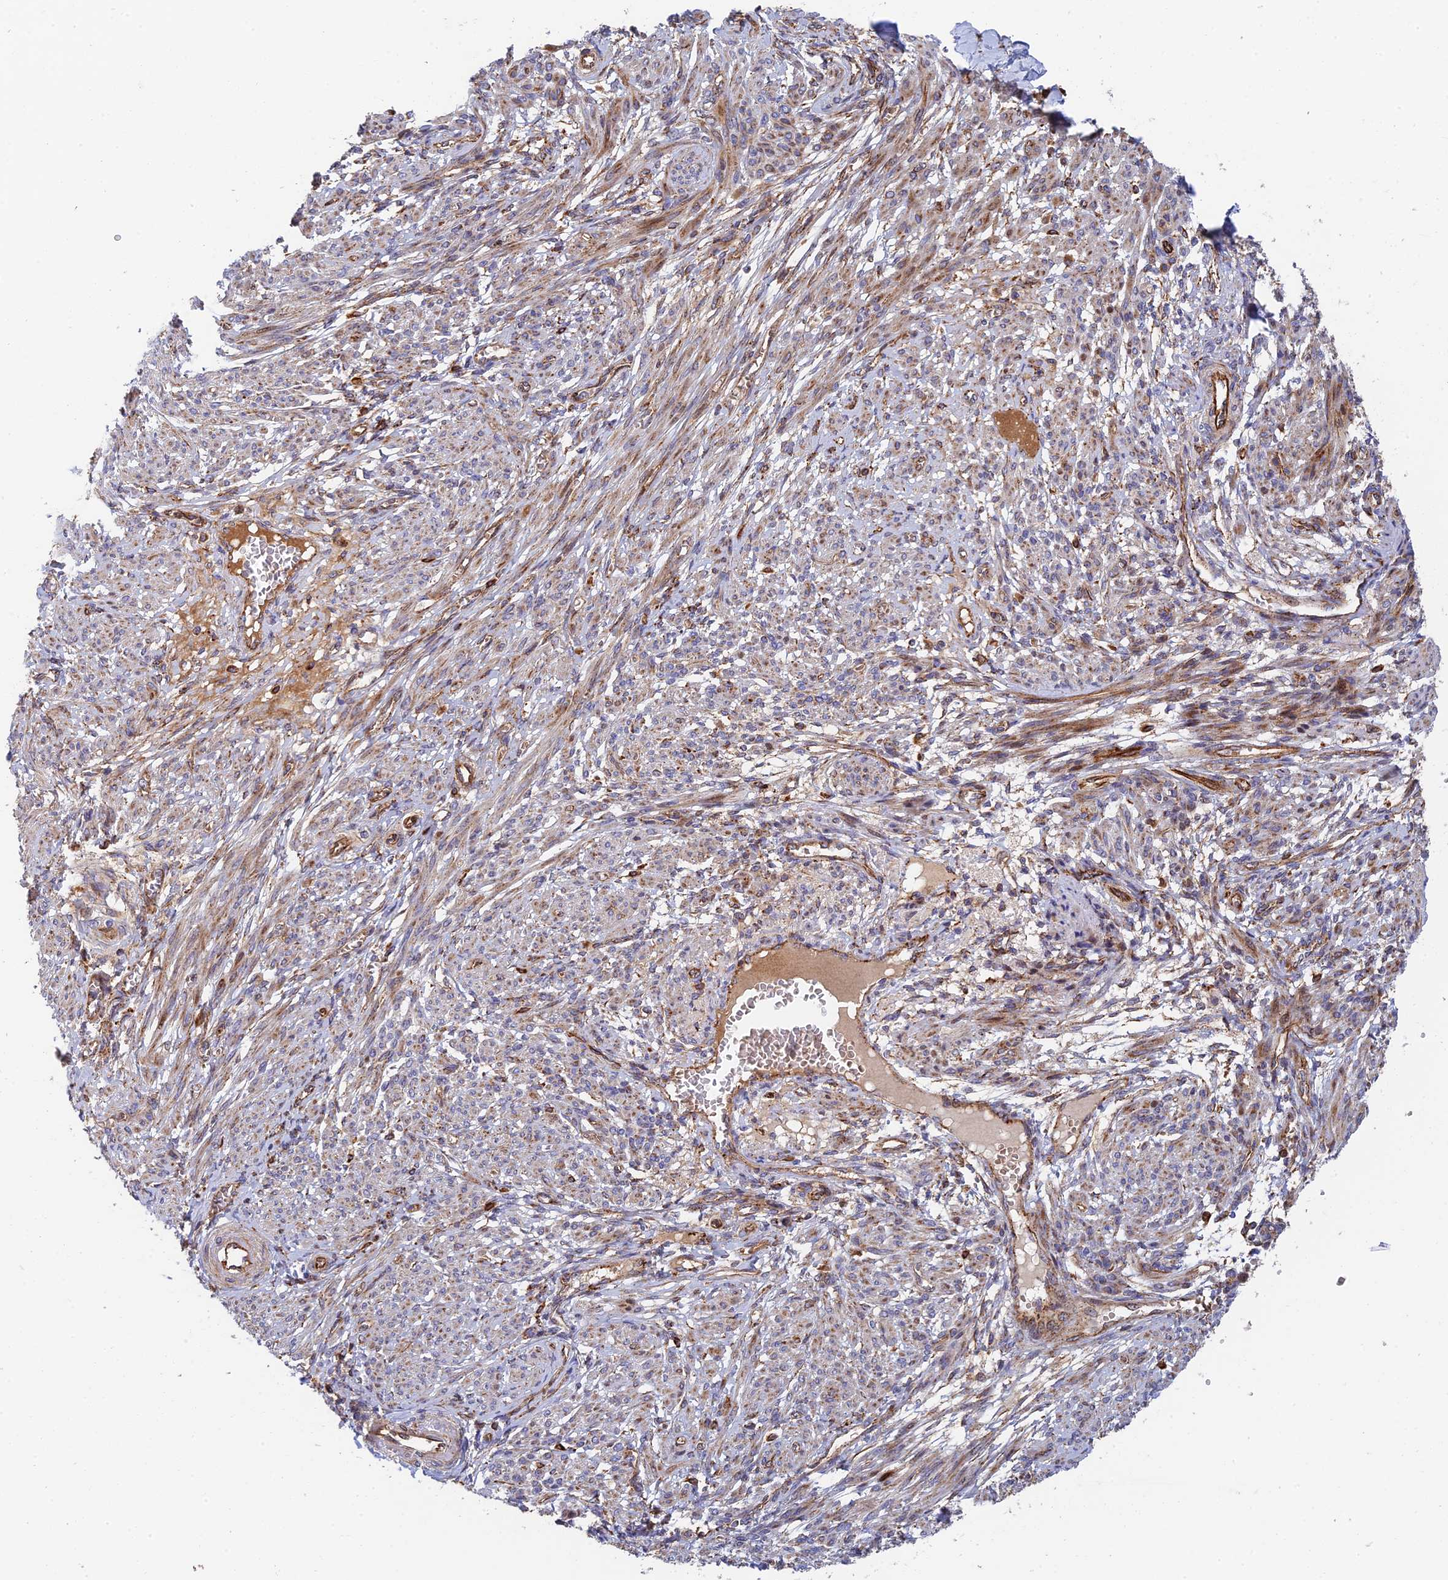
{"staining": {"intensity": "moderate", "quantity": "<25%", "location": "cytoplasmic/membranous"}, "tissue": "smooth muscle", "cell_type": "Smooth muscle cells", "image_type": "normal", "snomed": [{"axis": "morphology", "description": "Normal tissue, NOS"}, {"axis": "topography", "description": "Smooth muscle"}], "caption": "Smooth muscle cells display moderate cytoplasmic/membranous expression in approximately <25% of cells in benign smooth muscle.", "gene": "PPP2R3C", "patient": {"sex": "female", "age": 39}}